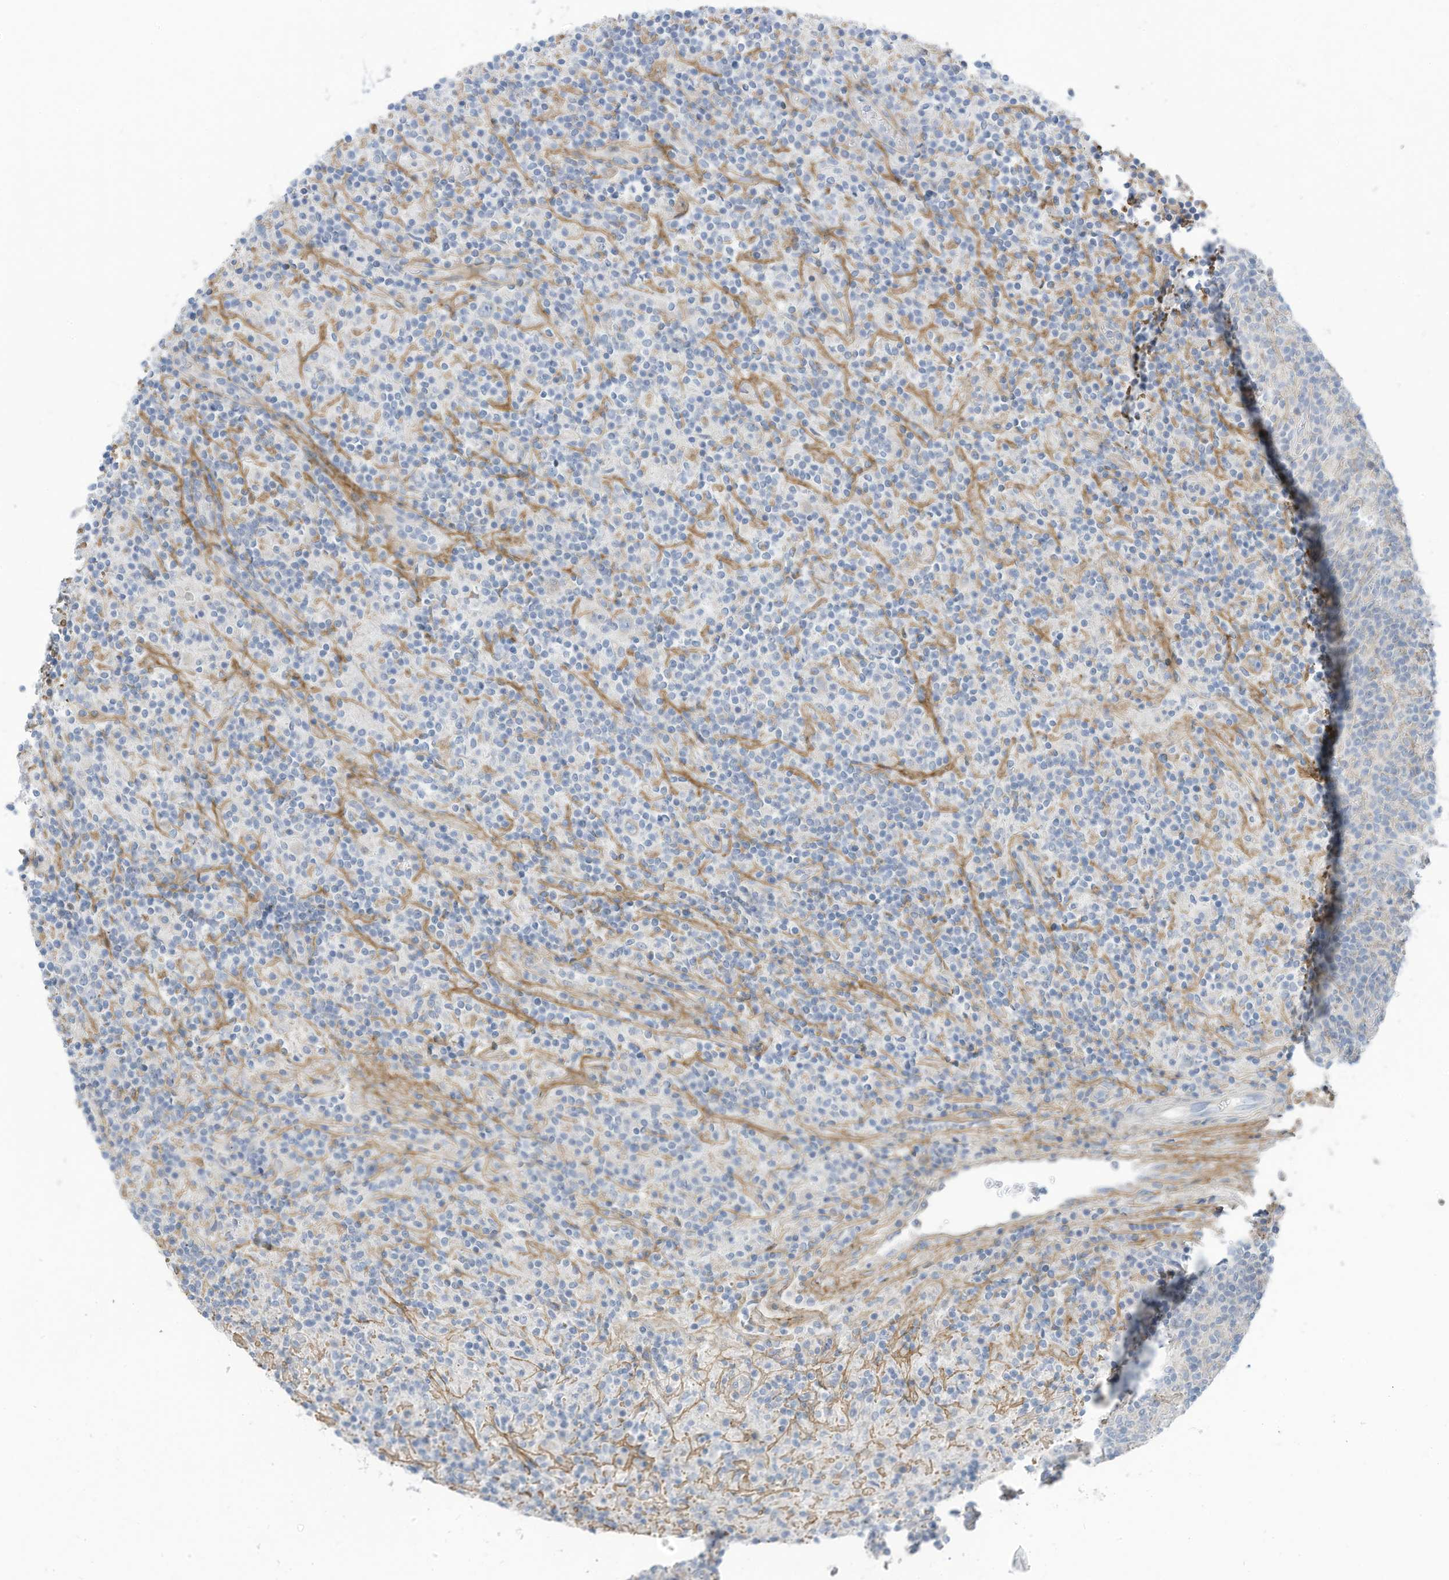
{"staining": {"intensity": "negative", "quantity": "none", "location": "none"}, "tissue": "lymphoma", "cell_type": "Tumor cells", "image_type": "cancer", "snomed": [{"axis": "morphology", "description": "Hodgkin's disease, NOS"}, {"axis": "topography", "description": "Lymph node"}], "caption": "This is a image of immunohistochemistry staining of Hodgkin's disease, which shows no staining in tumor cells.", "gene": "TRMT2B", "patient": {"sex": "male", "age": 70}}